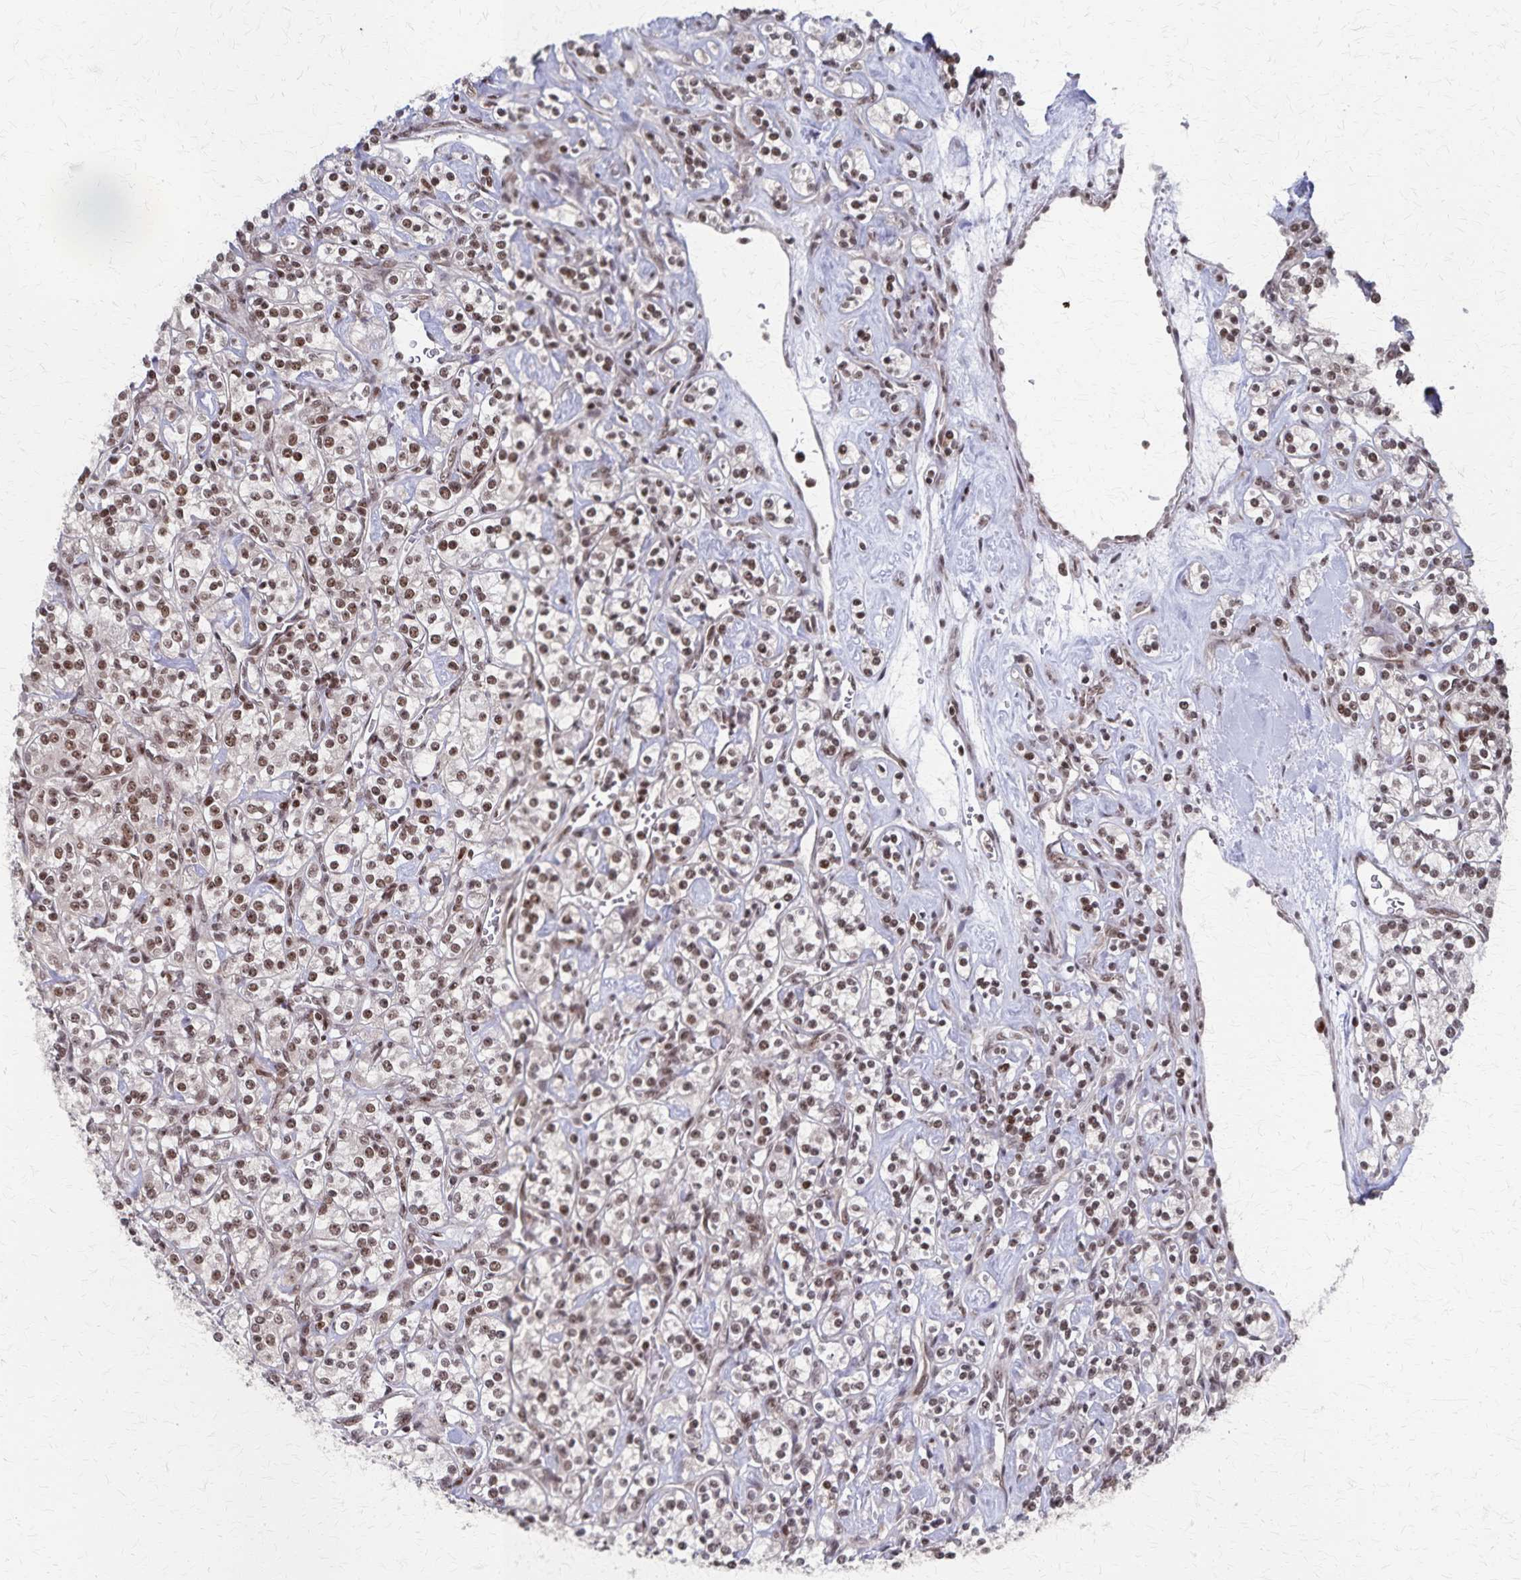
{"staining": {"intensity": "moderate", "quantity": ">75%", "location": "nuclear"}, "tissue": "renal cancer", "cell_type": "Tumor cells", "image_type": "cancer", "snomed": [{"axis": "morphology", "description": "Adenocarcinoma, NOS"}, {"axis": "topography", "description": "Kidney"}], "caption": "Human renal cancer (adenocarcinoma) stained with a brown dye shows moderate nuclear positive expression in about >75% of tumor cells.", "gene": "GTF2B", "patient": {"sex": "male", "age": 77}}